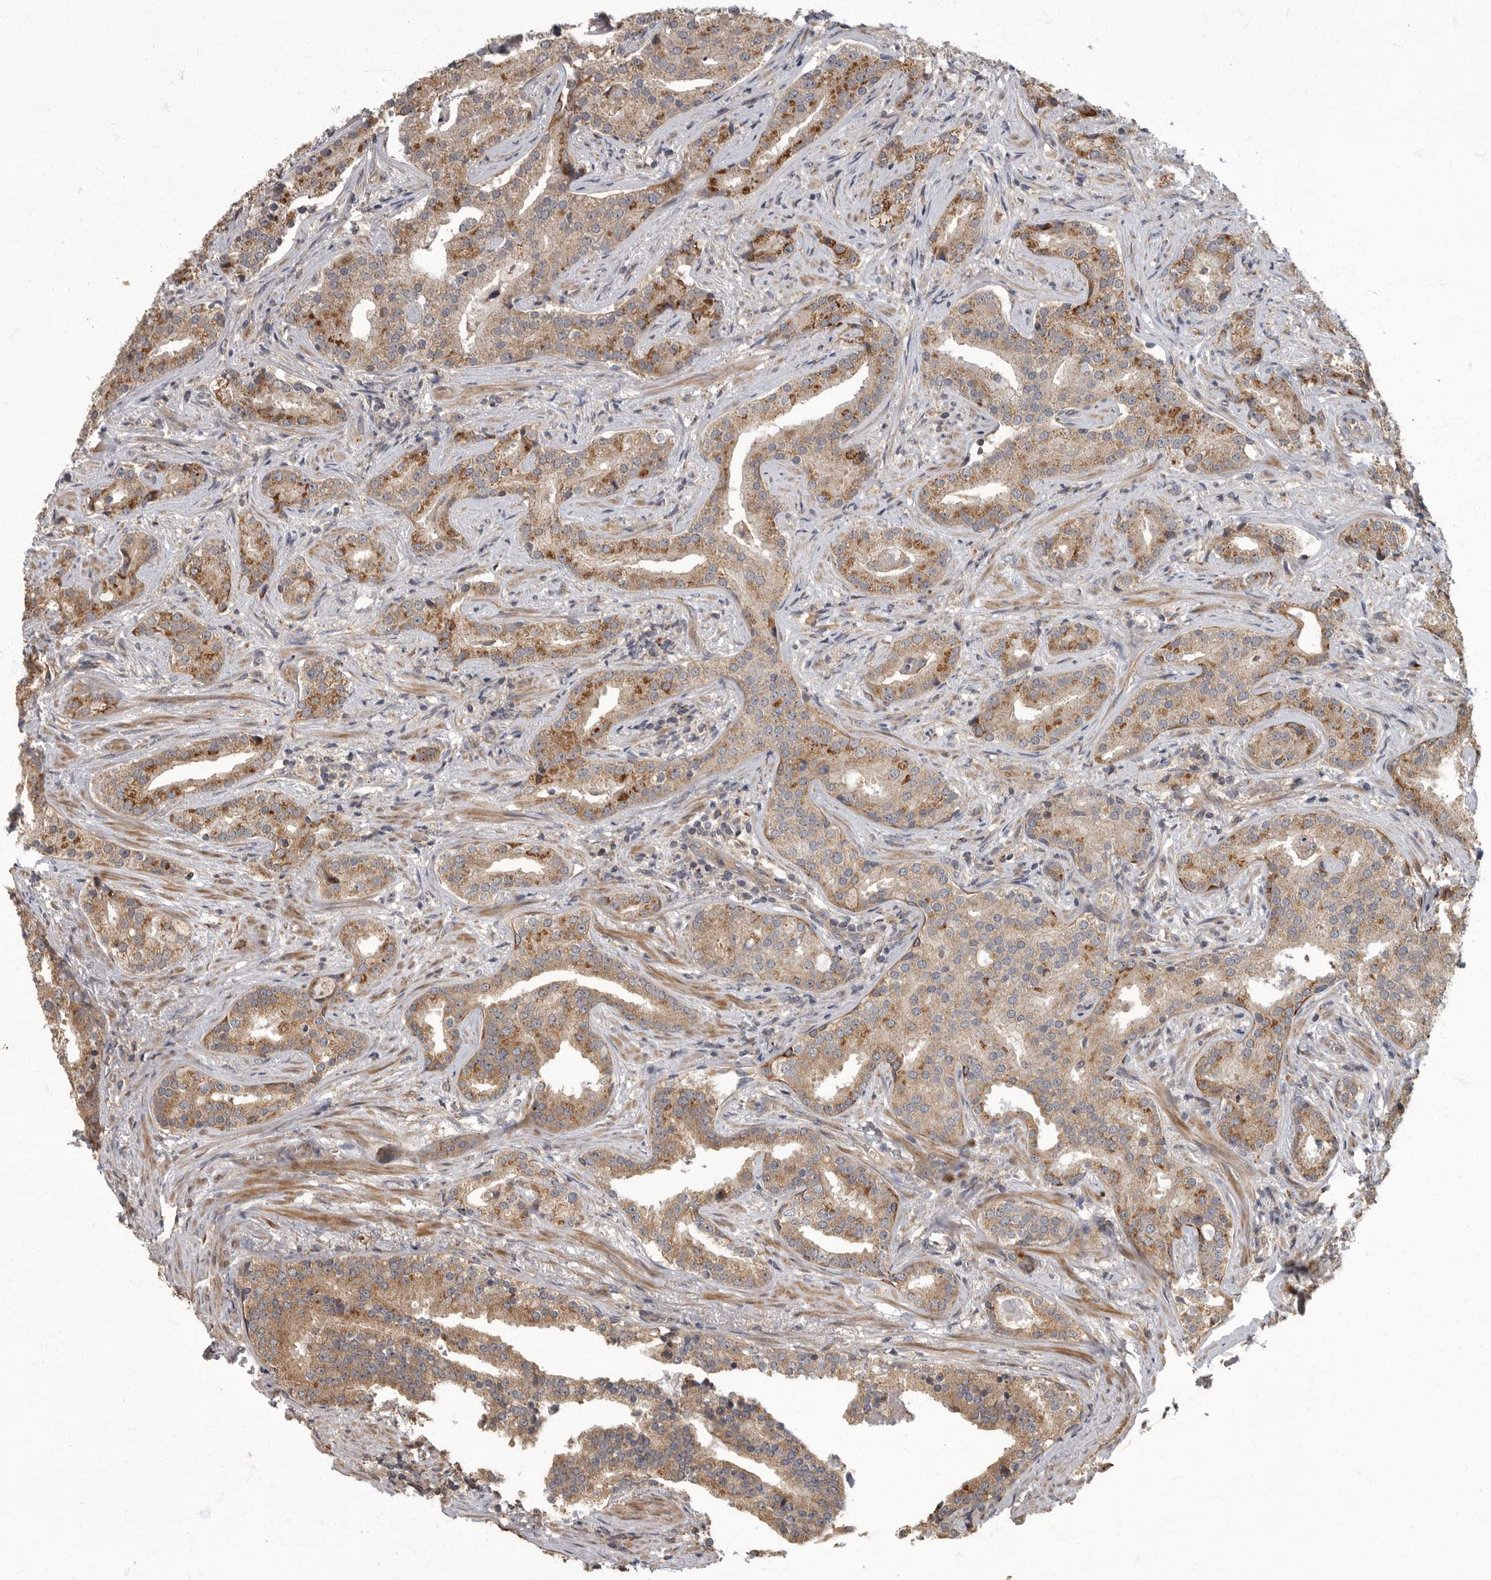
{"staining": {"intensity": "moderate", "quantity": ">75%", "location": "cytoplasmic/membranous"}, "tissue": "prostate cancer", "cell_type": "Tumor cells", "image_type": "cancer", "snomed": [{"axis": "morphology", "description": "Adenocarcinoma, Low grade"}, {"axis": "topography", "description": "Prostate"}], "caption": "Prostate cancer was stained to show a protein in brown. There is medium levels of moderate cytoplasmic/membranous expression in about >75% of tumor cells.", "gene": "IQCK", "patient": {"sex": "male", "age": 67}}